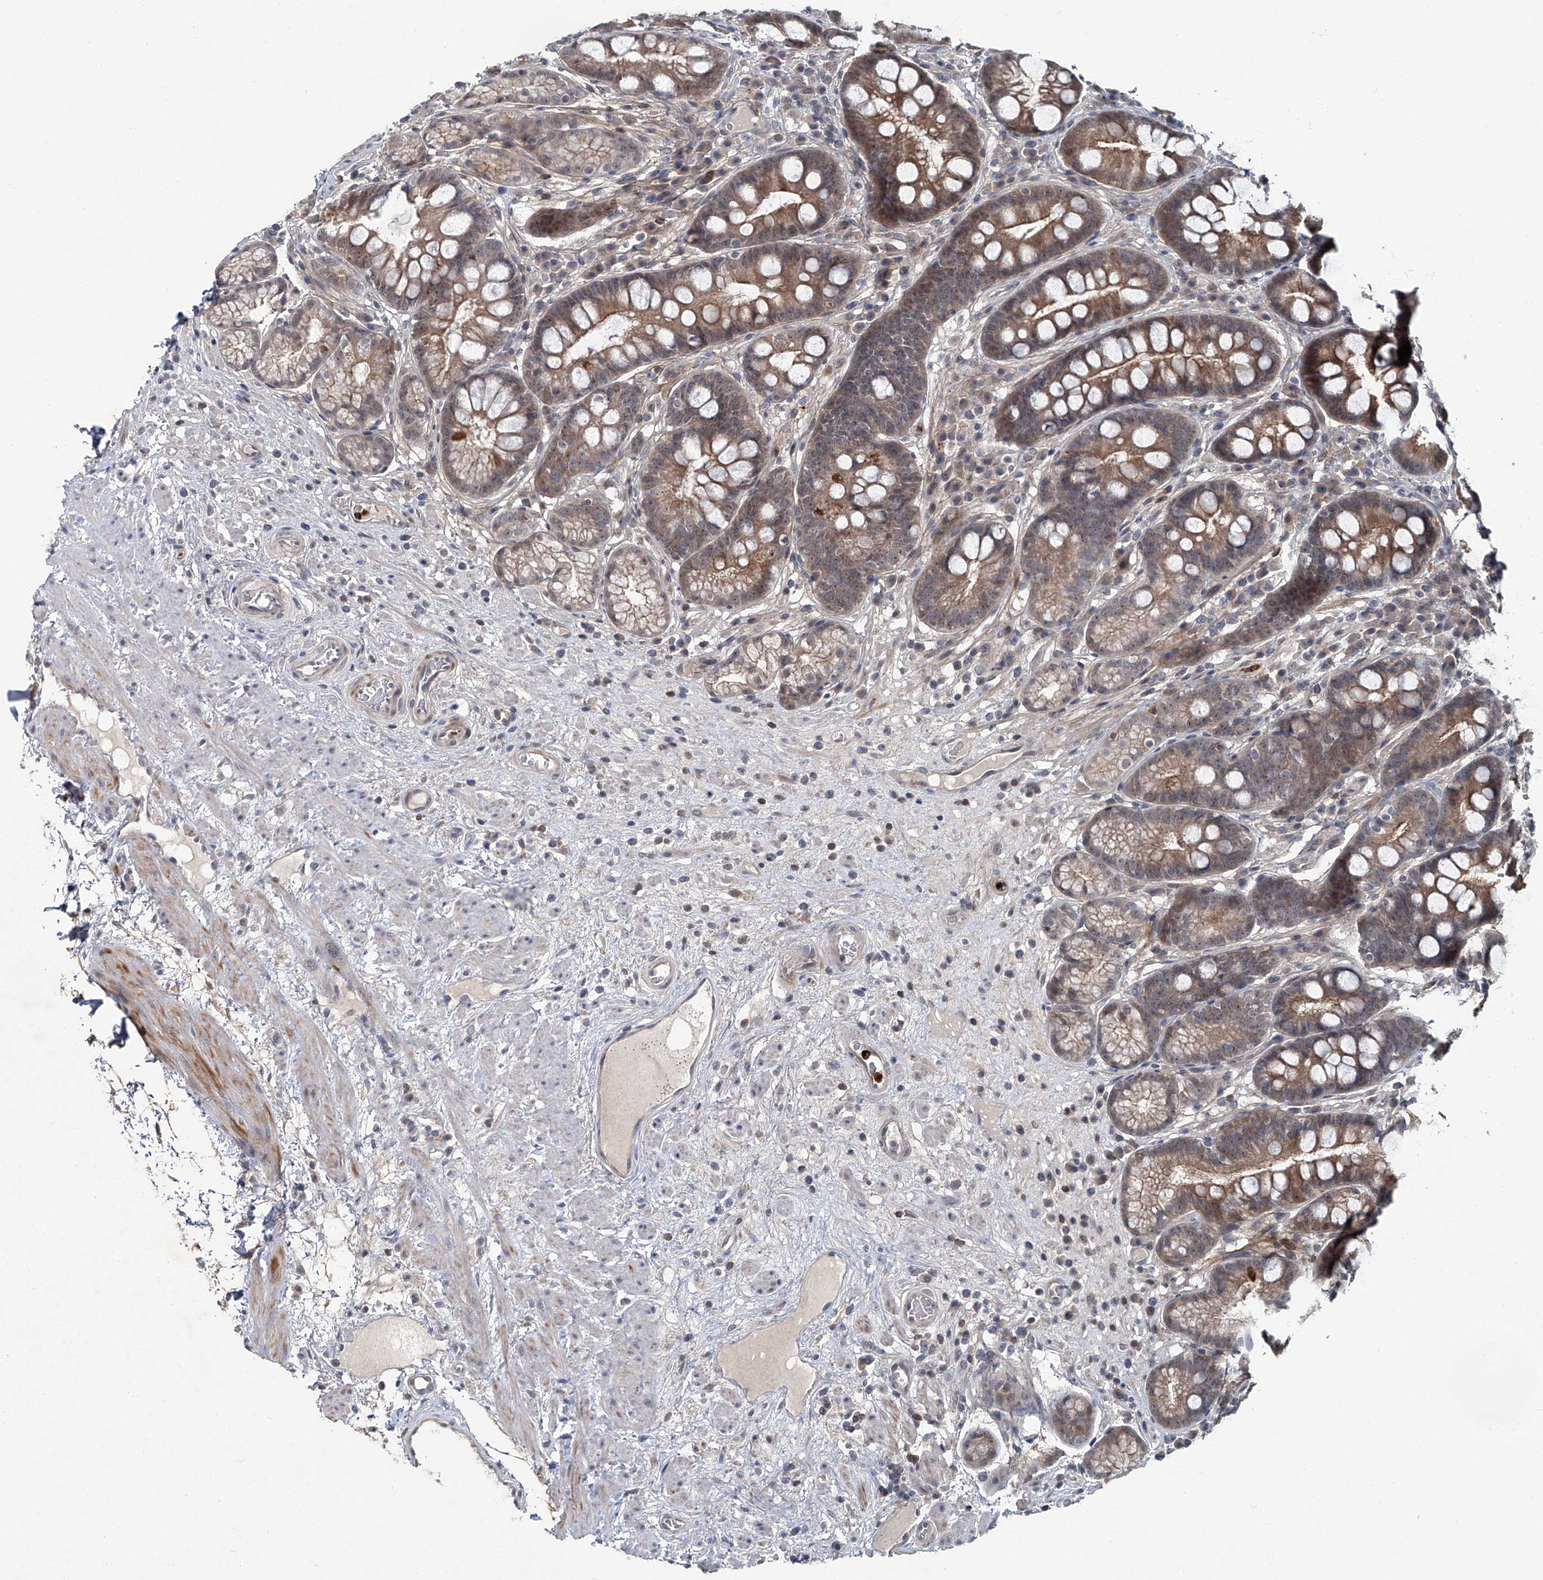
{"staining": {"intensity": "moderate", "quantity": "25%-75%", "location": "cytoplasmic/membranous"}, "tissue": "stomach", "cell_type": "Glandular cells", "image_type": "normal", "snomed": [{"axis": "morphology", "description": "Normal tissue, NOS"}, {"axis": "topography", "description": "Stomach"}], "caption": "Stomach stained with DAB (3,3'-diaminobenzidine) IHC exhibits medium levels of moderate cytoplasmic/membranous expression in approximately 25%-75% of glandular cells. The staining was performed using DAB (3,3'-diaminobenzidine), with brown indicating positive protein expression. Nuclei are stained blue with hematoxylin.", "gene": "AKNAD1", "patient": {"sex": "male", "age": 57}}